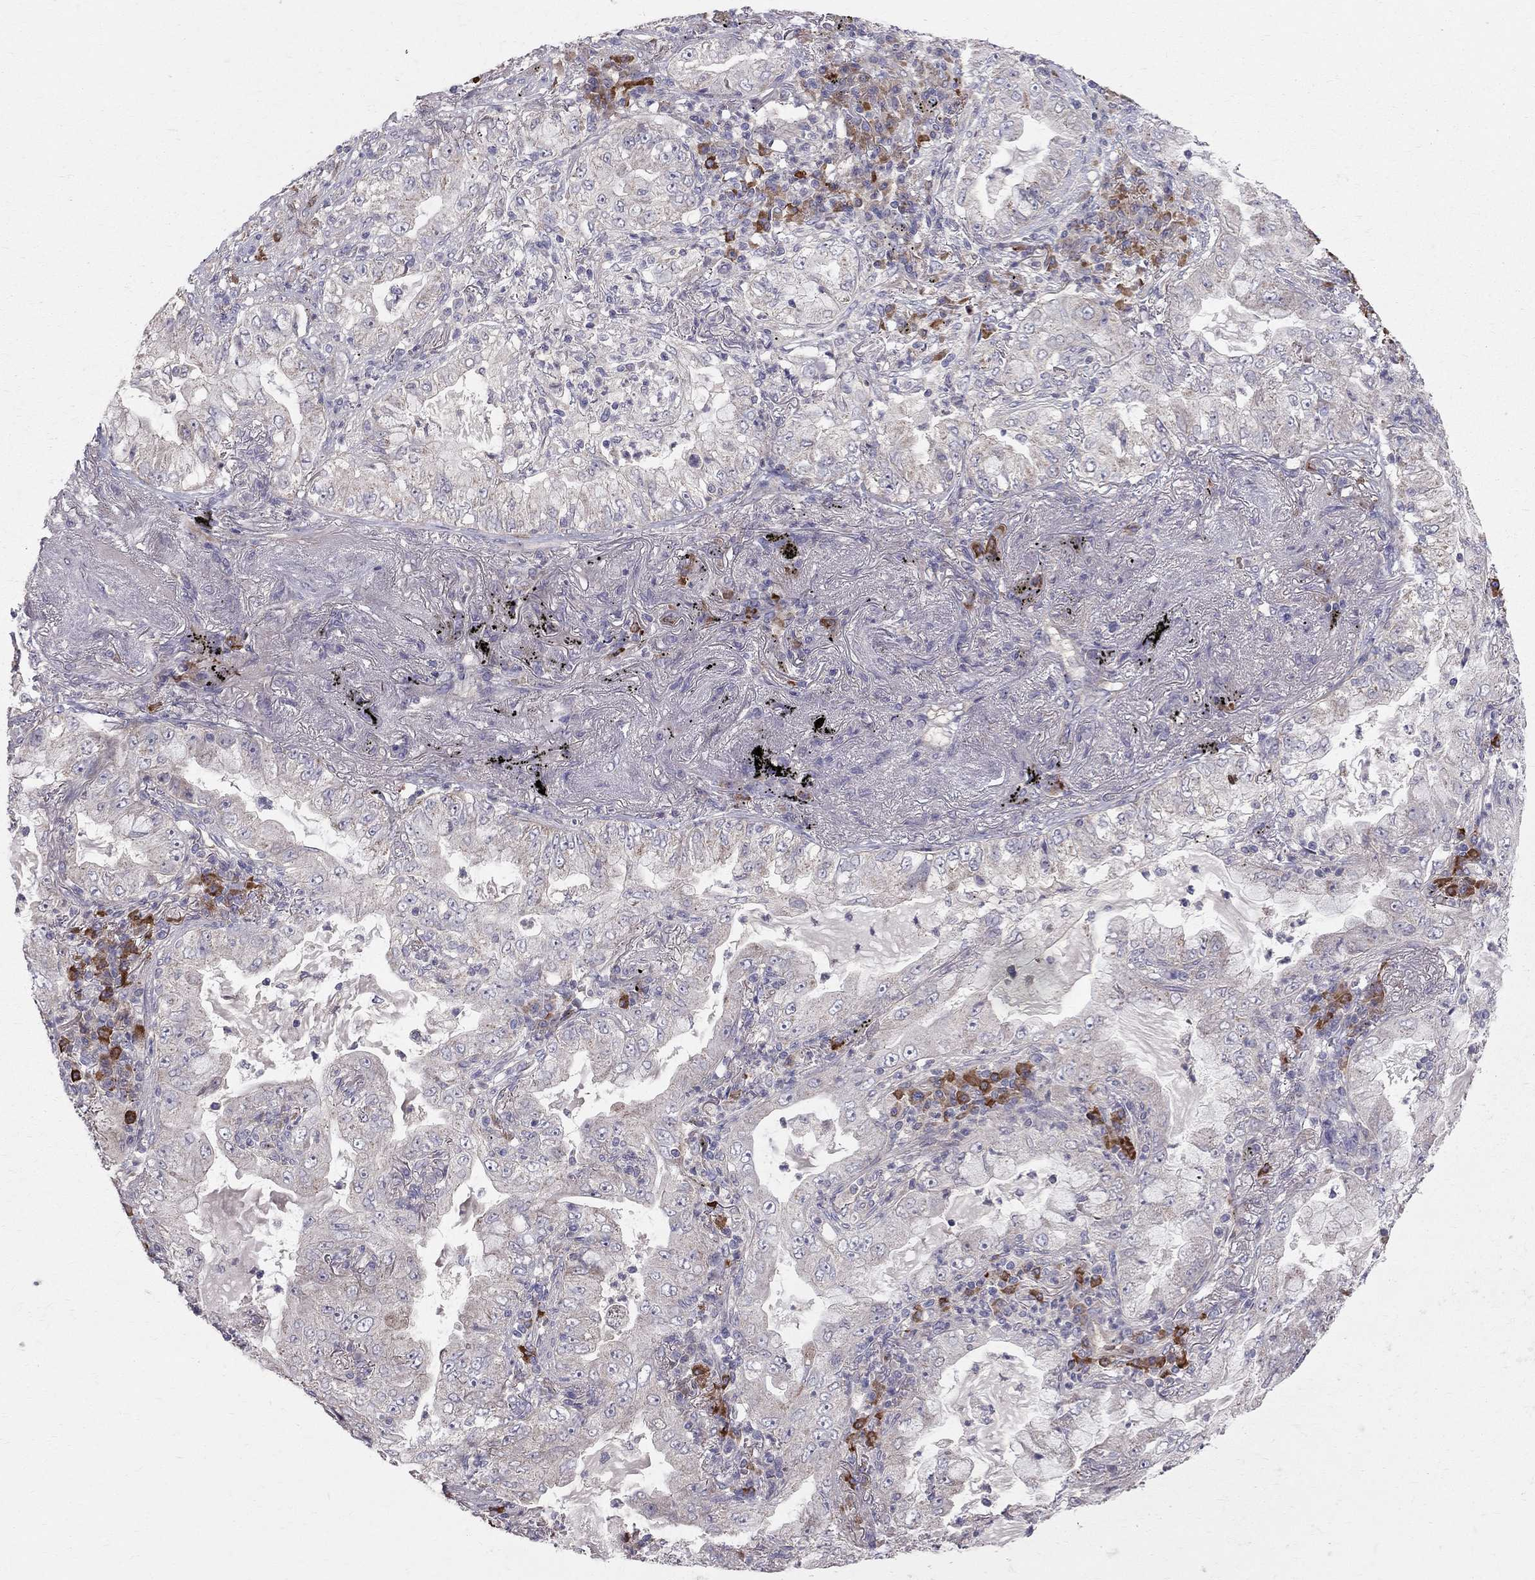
{"staining": {"intensity": "negative", "quantity": "none", "location": "none"}, "tissue": "lung cancer", "cell_type": "Tumor cells", "image_type": "cancer", "snomed": [{"axis": "morphology", "description": "Adenocarcinoma, NOS"}, {"axis": "topography", "description": "Lung"}], "caption": "Immunohistochemistry micrograph of neoplastic tissue: human lung adenocarcinoma stained with DAB reveals no significant protein expression in tumor cells.", "gene": "PIK3CG", "patient": {"sex": "female", "age": 73}}